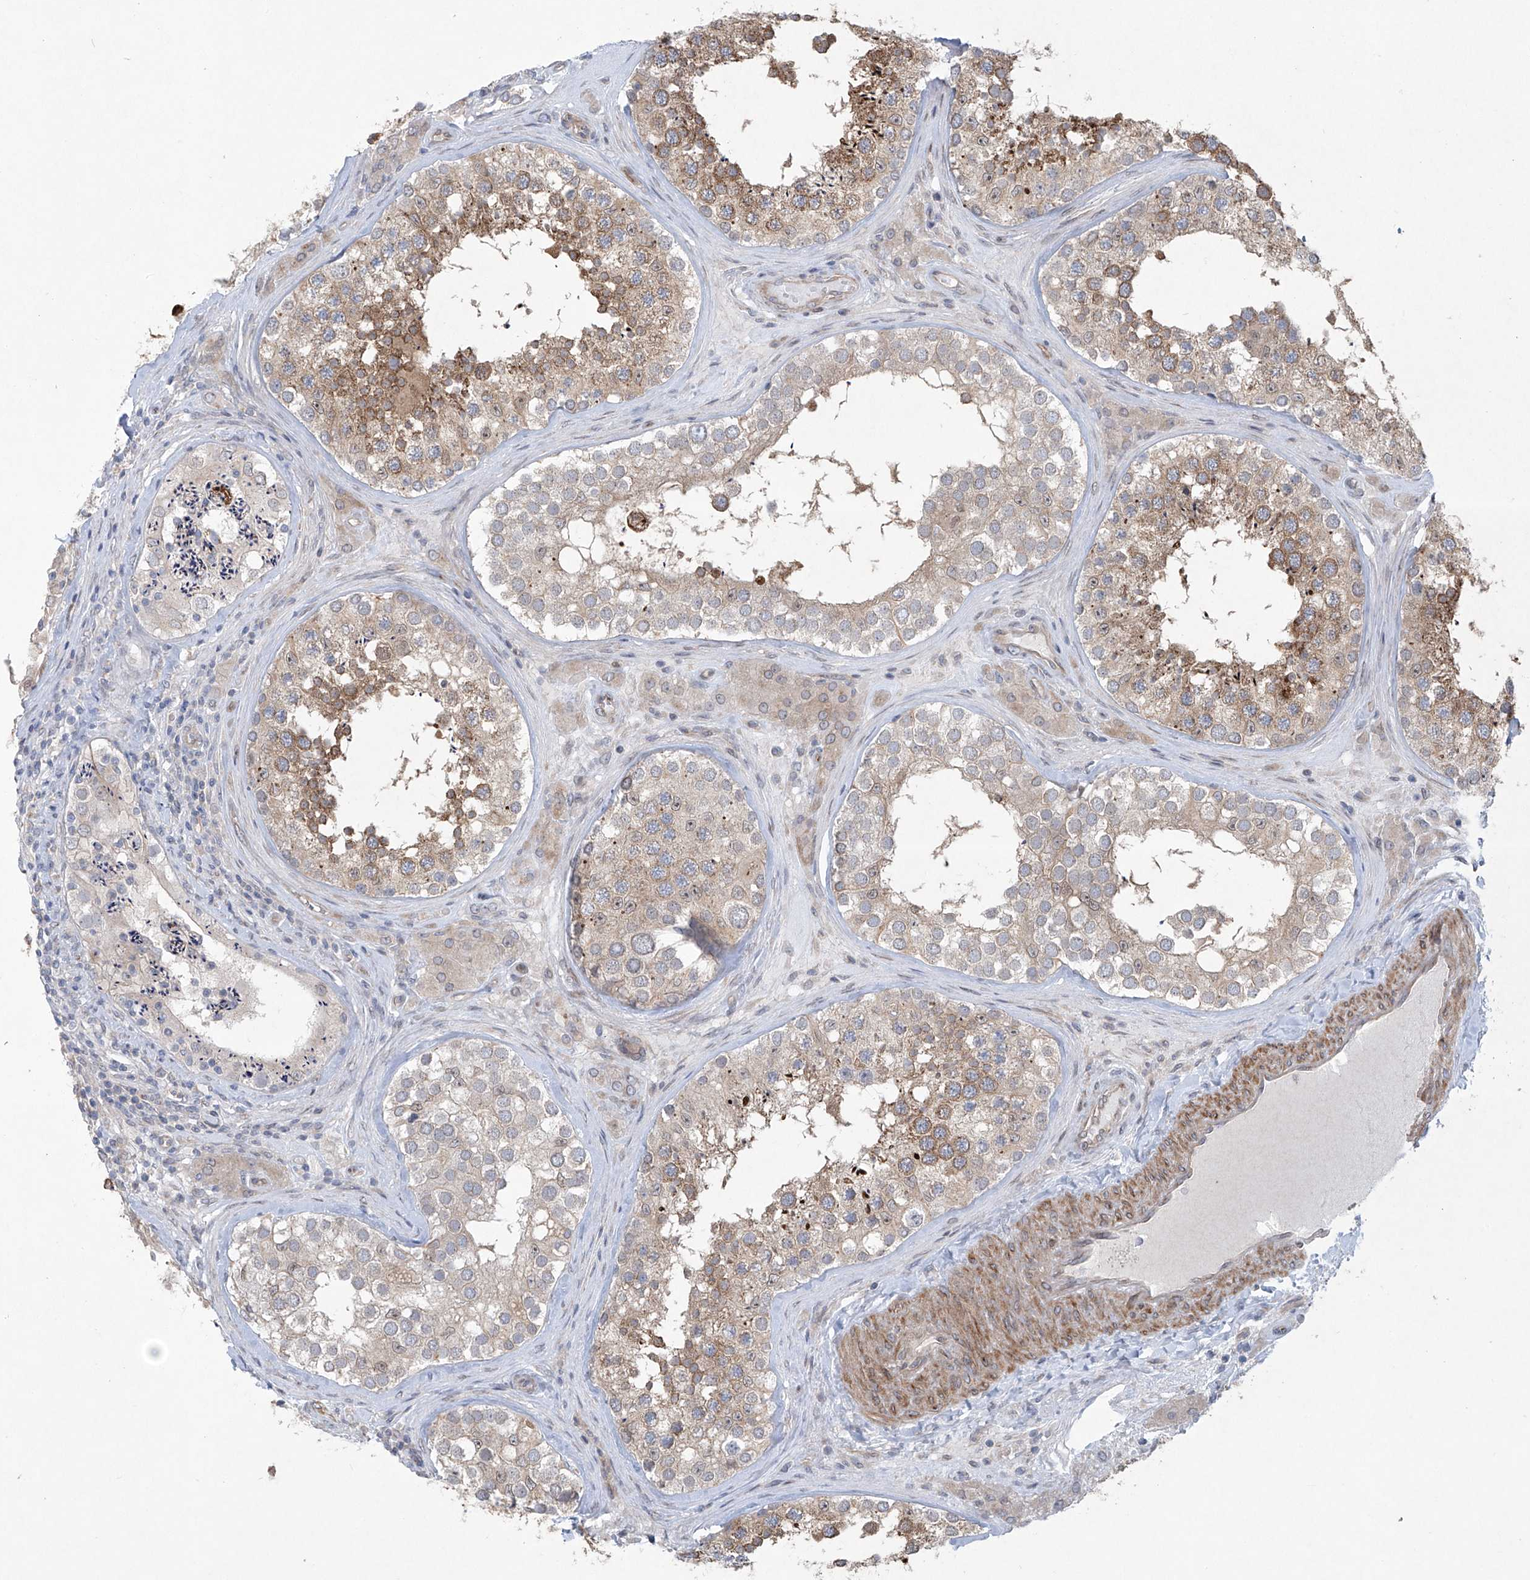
{"staining": {"intensity": "moderate", "quantity": ">75%", "location": "cytoplasmic/membranous"}, "tissue": "testis", "cell_type": "Cells in seminiferous ducts", "image_type": "normal", "snomed": [{"axis": "morphology", "description": "Normal tissue, NOS"}, {"axis": "topography", "description": "Testis"}], "caption": "Immunohistochemical staining of normal human testis reveals moderate cytoplasmic/membranous protein expression in approximately >75% of cells in seminiferous ducts.", "gene": "KLC4", "patient": {"sex": "male", "age": 46}}